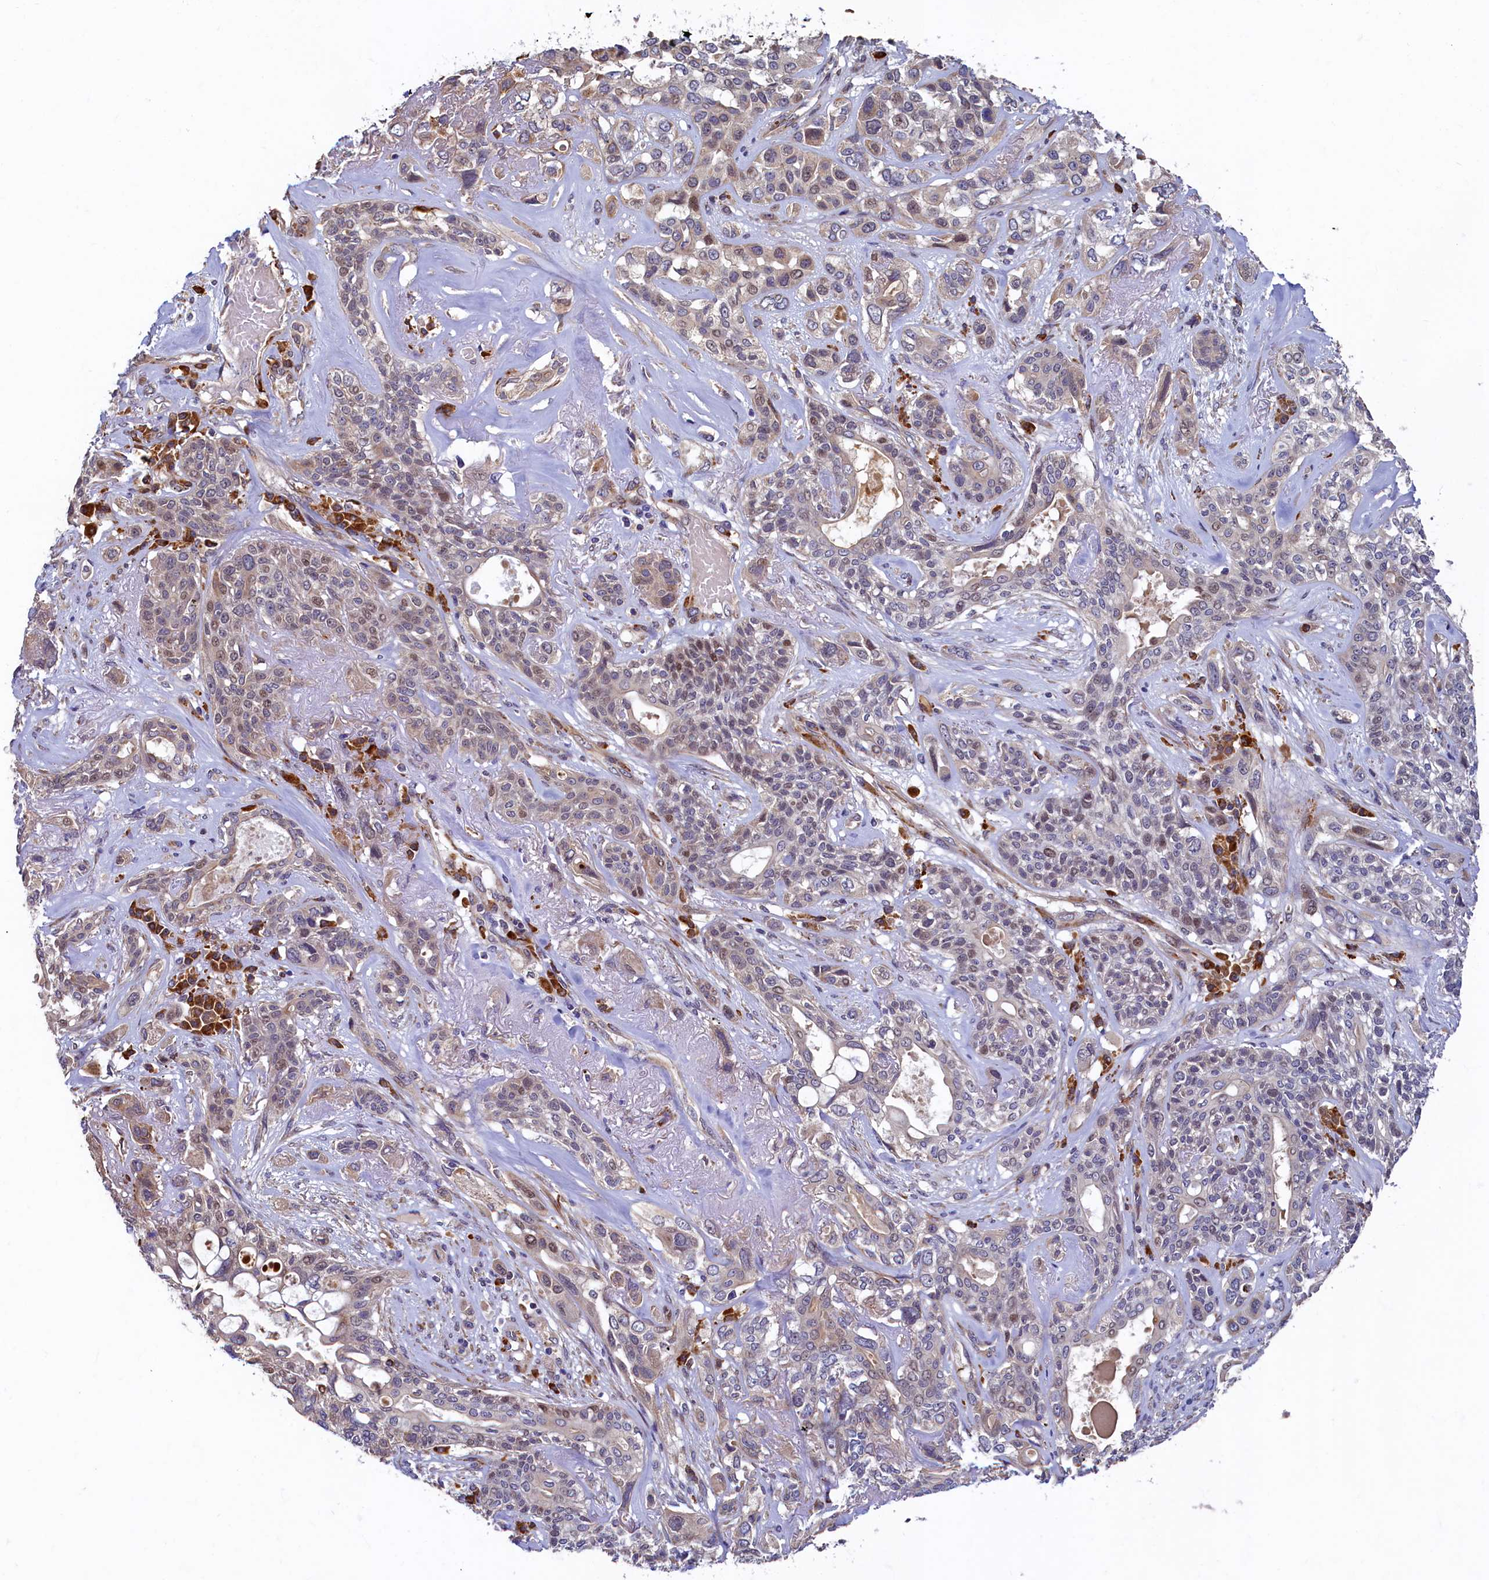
{"staining": {"intensity": "negative", "quantity": "none", "location": "none"}, "tissue": "lung cancer", "cell_type": "Tumor cells", "image_type": "cancer", "snomed": [{"axis": "morphology", "description": "Squamous cell carcinoma, NOS"}, {"axis": "topography", "description": "Lung"}], "caption": "High power microscopy photomicrograph of an immunohistochemistry (IHC) image of lung squamous cell carcinoma, revealing no significant staining in tumor cells. (DAB immunohistochemistry (IHC), high magnification).", "gene": "SLC16A14", "patient": {"sex": "female", "age": 70}}